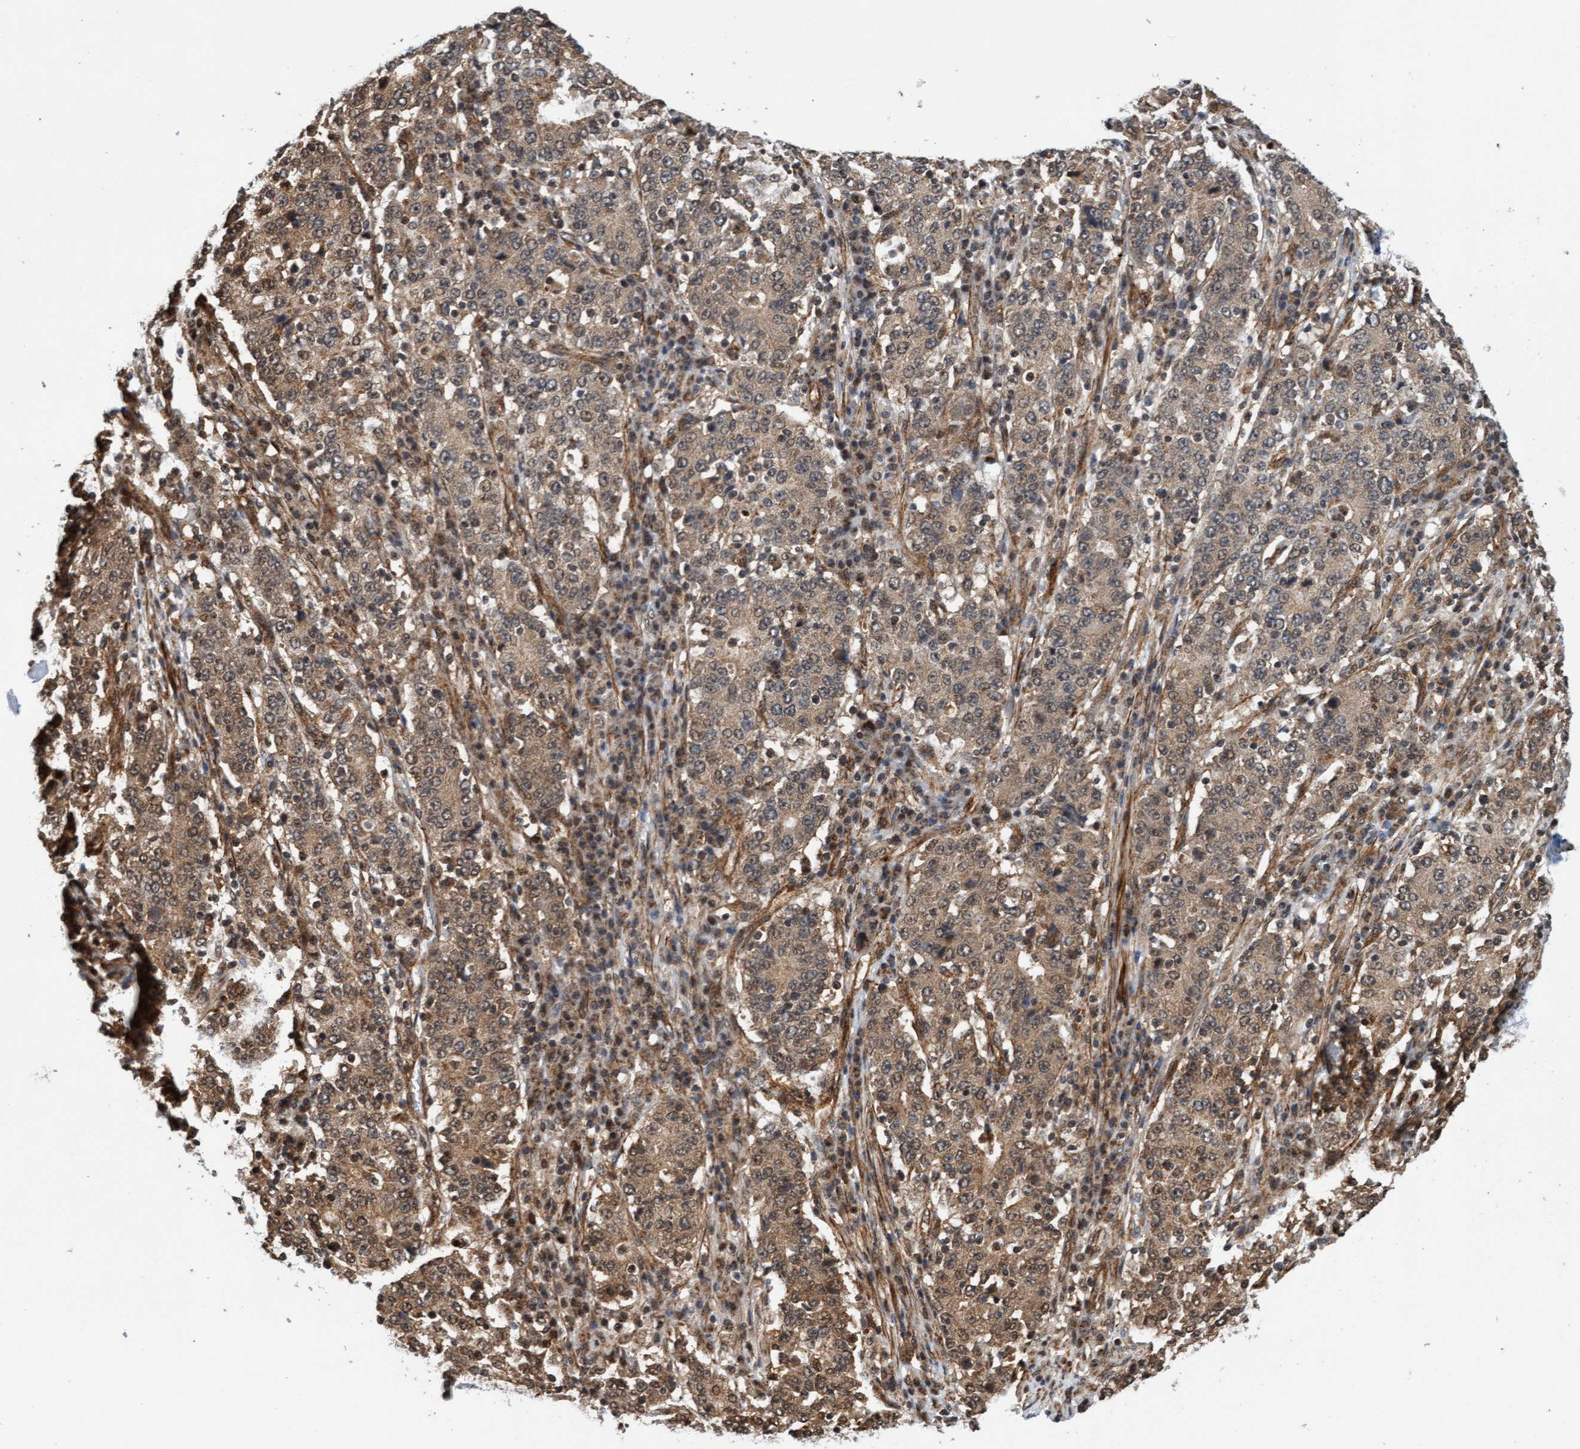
{"staining": {"intensity": "weak", "quantity": ">75%", "location": "cytoplasmic/membranous"}, "tissue": "stomach cancer", "cell_type": "Tumor cells", "image_type": "cancer", "snomed": [{"axis": "morphology", "description": "Adenocarcinoma, NOS"}, {"axis": "topography", "description": "Stomach"}], "caption": "Tumor cells show low levels of weak cytoplasmic/membranous staining in approximately >75% of cells in human stomach adenocarcinoma.", "gene": "STXBP4", "patient": {"sex": "male", "age": 59}}